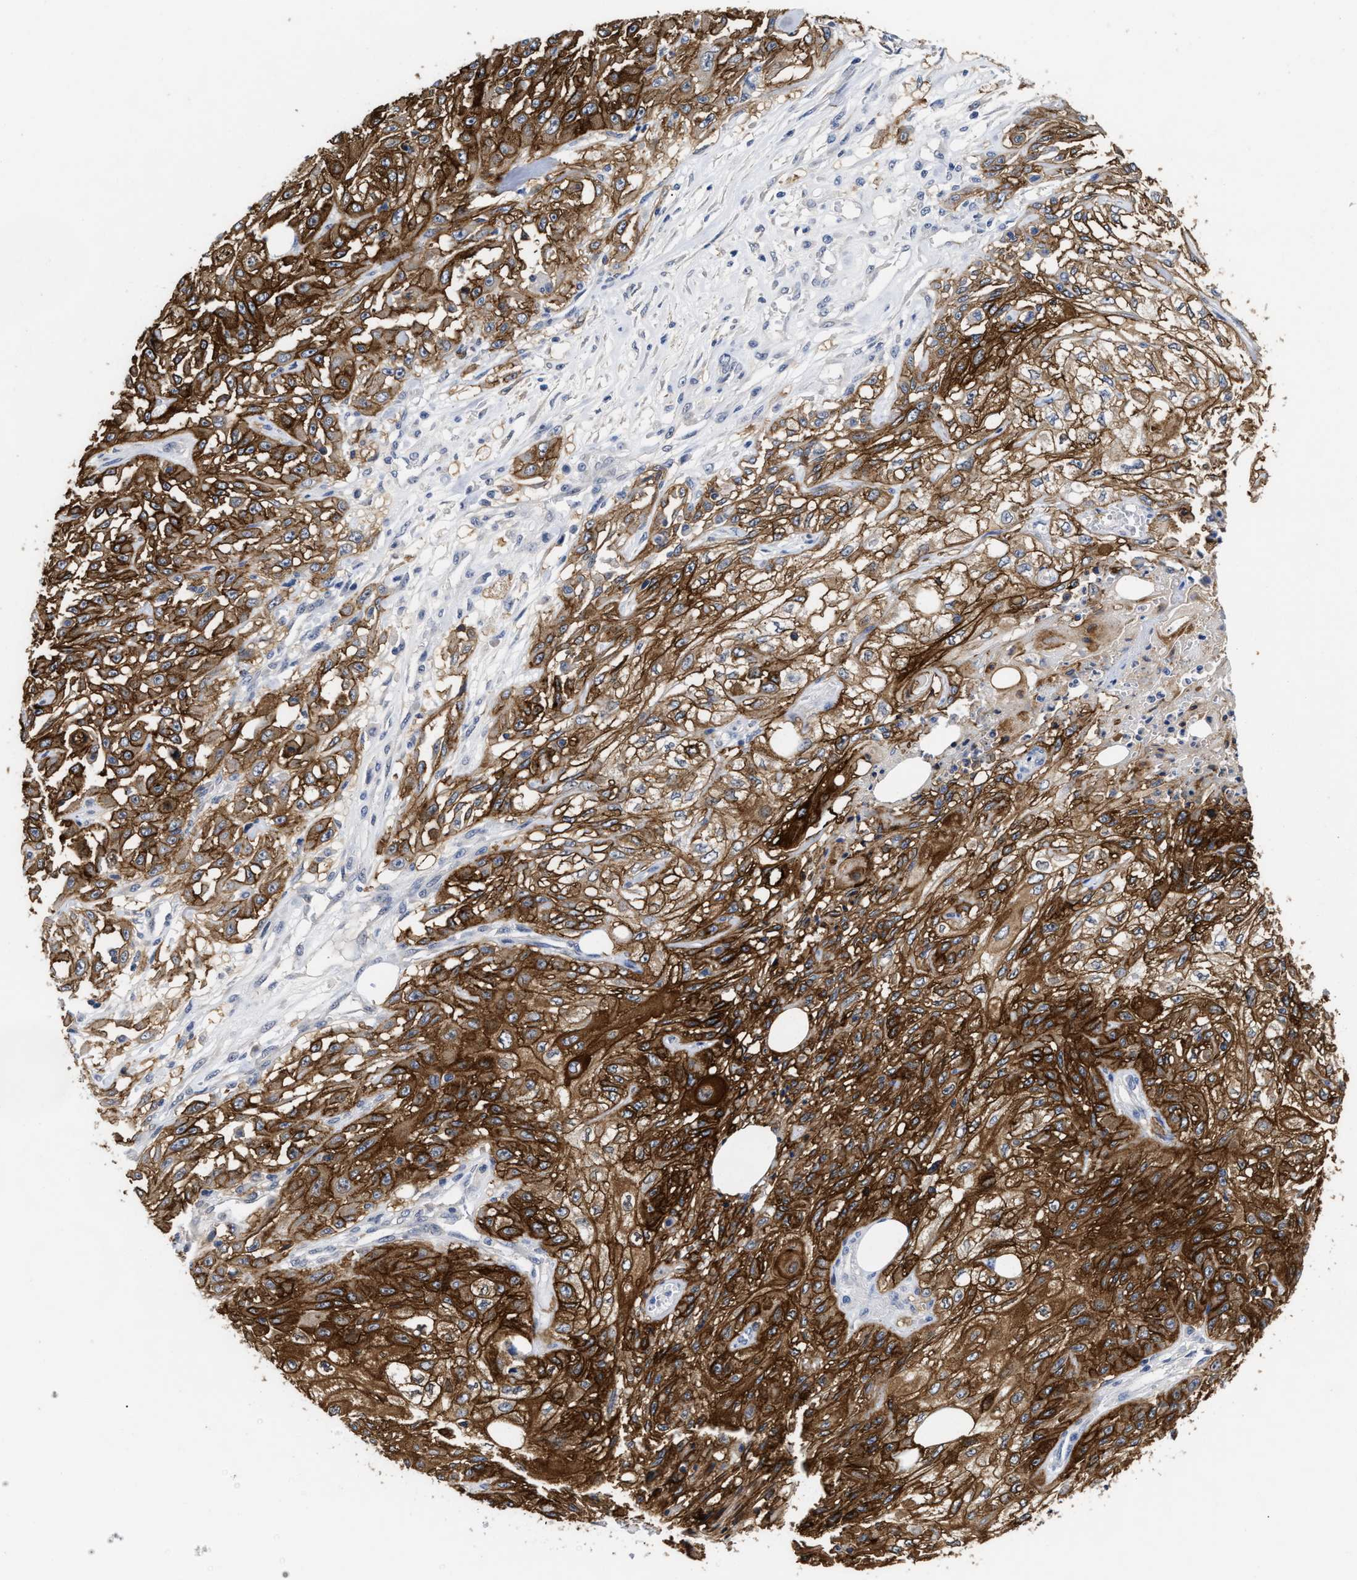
{"staining": {"intensity": "strong", "quantity": ">75%", "location": "cytoplasmic/membranous"}, "tissue": "skin cancer", "cell_type": "Tumor cells", "image_type": "cancer", "snomed": [{"axis": "morphology", "description": "Squamous cell carcinoma, NOS"}, {"axis": "morphology", "description": "Squamous cell carcinoma, metastatic, NOS"}, {"axis": "topography", "description": "Skin"}, {"axis": "topography", "description": "Lymph node"}], "caption": "Brown immunohistochemical staining in skin cancer (metastatic squamous cell carcinoma) shows strong cytoplasmic/membranous positivity in about >75% of tumor cells. (IHC, brightfield microscopy, high magnification).", "gene": "AHNAK2", "patient": {"sex": "male", "age": 75}}